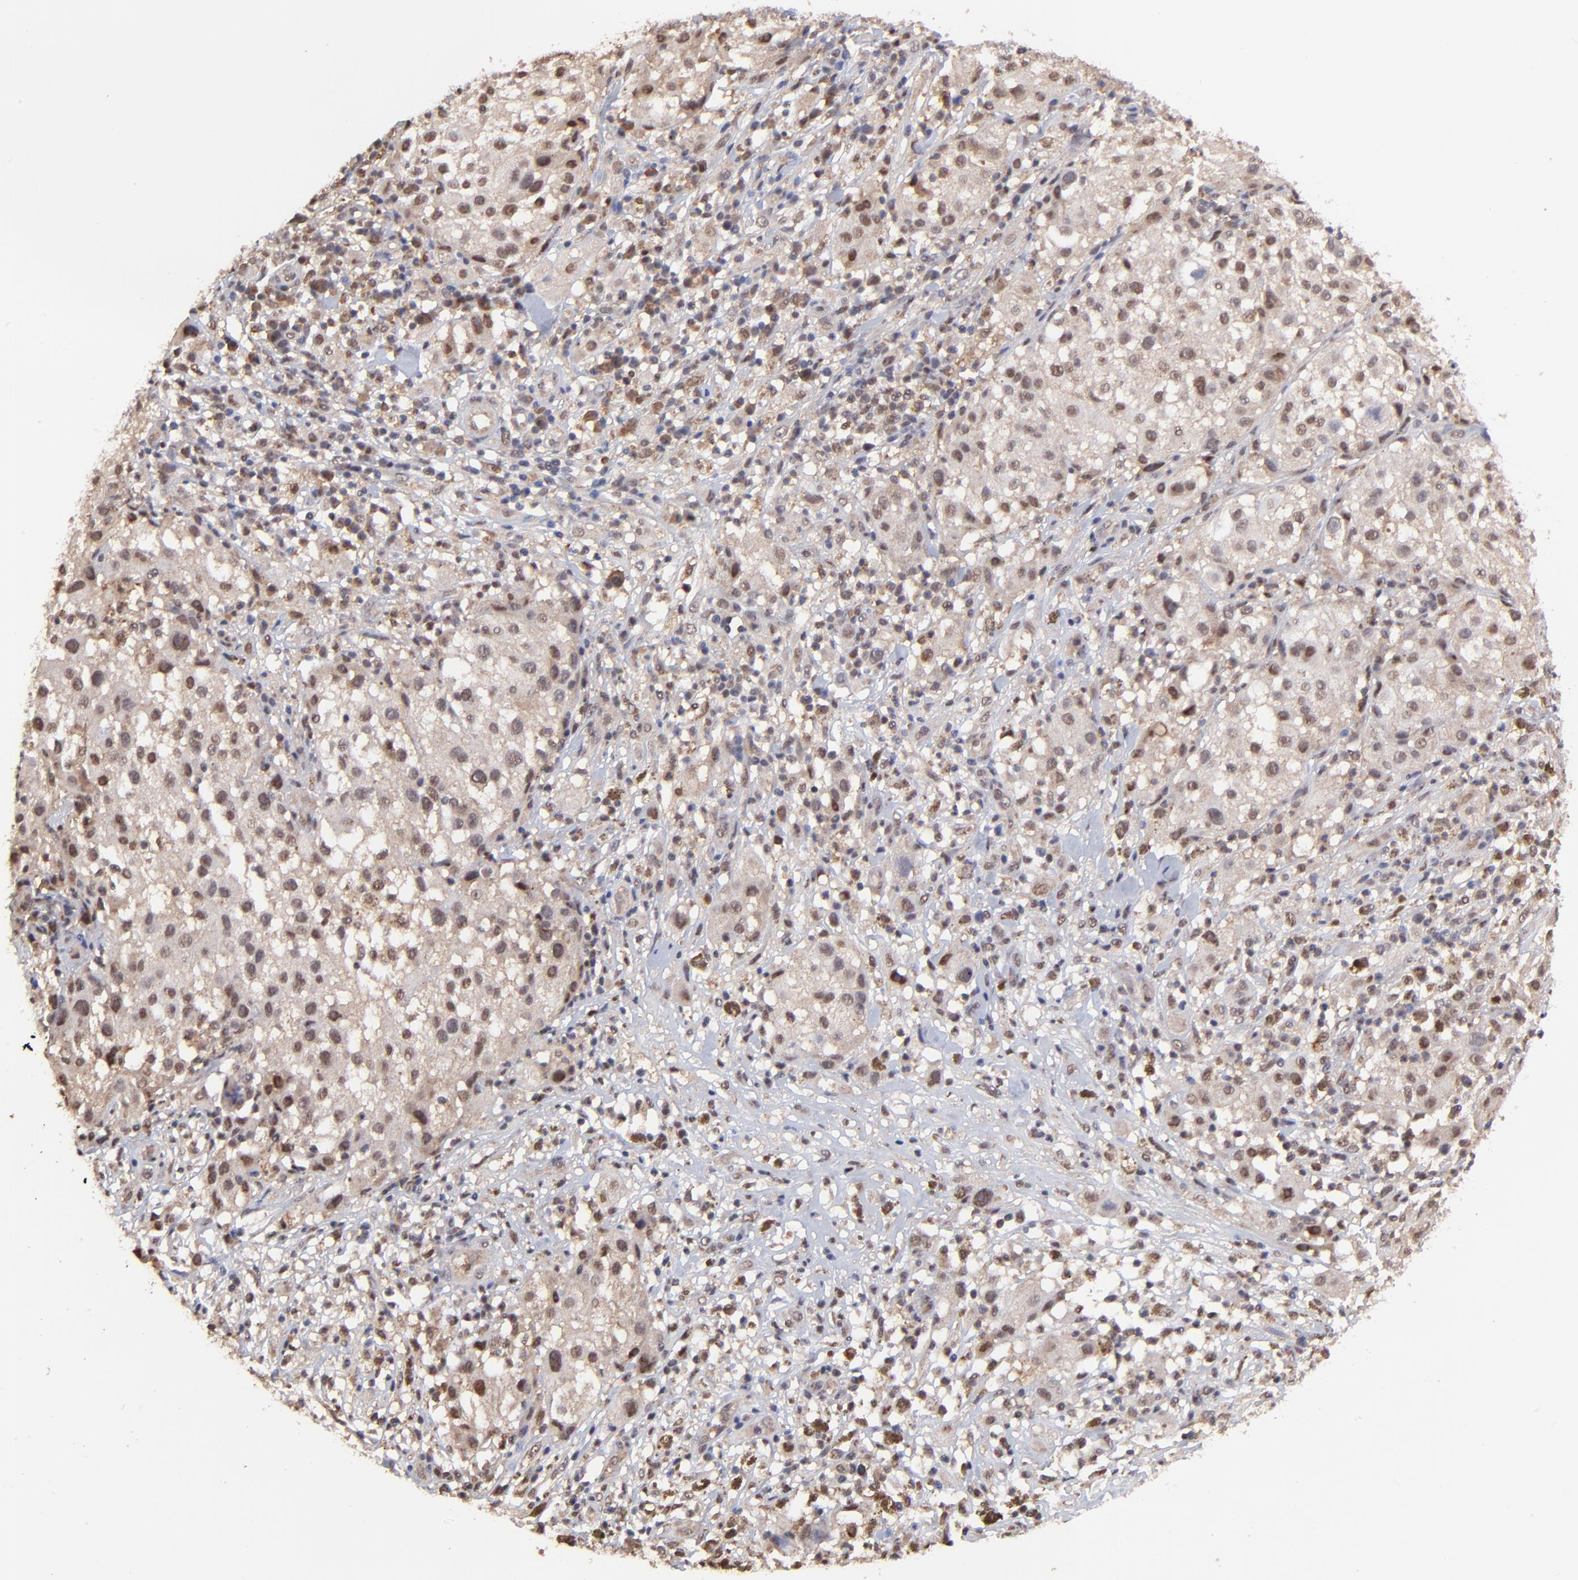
{"staining": {"intensity": "moderate", "quantity": ">75%", "location": "cytoplasmic/membranous,nuclear"}, "tissue": "melanoma", "cell_type": "Tumor cells", "image_type": "cancer", "snomed": [{"axis": "morphology", "description": "Necrosis, NOS"}, {"axis": "morphology", "description": "Malignant melanoma, NOS"}, {"axis": "topography", "description": "Skin"}], "caption": "Protein staining of malignant melanoma tissue shows moderate cytoplasmic/membranous and nuclear staining in about >75% of tumor cells.", "gene": "PSMA6", "patient": {"sex": "female", "age": 87}}